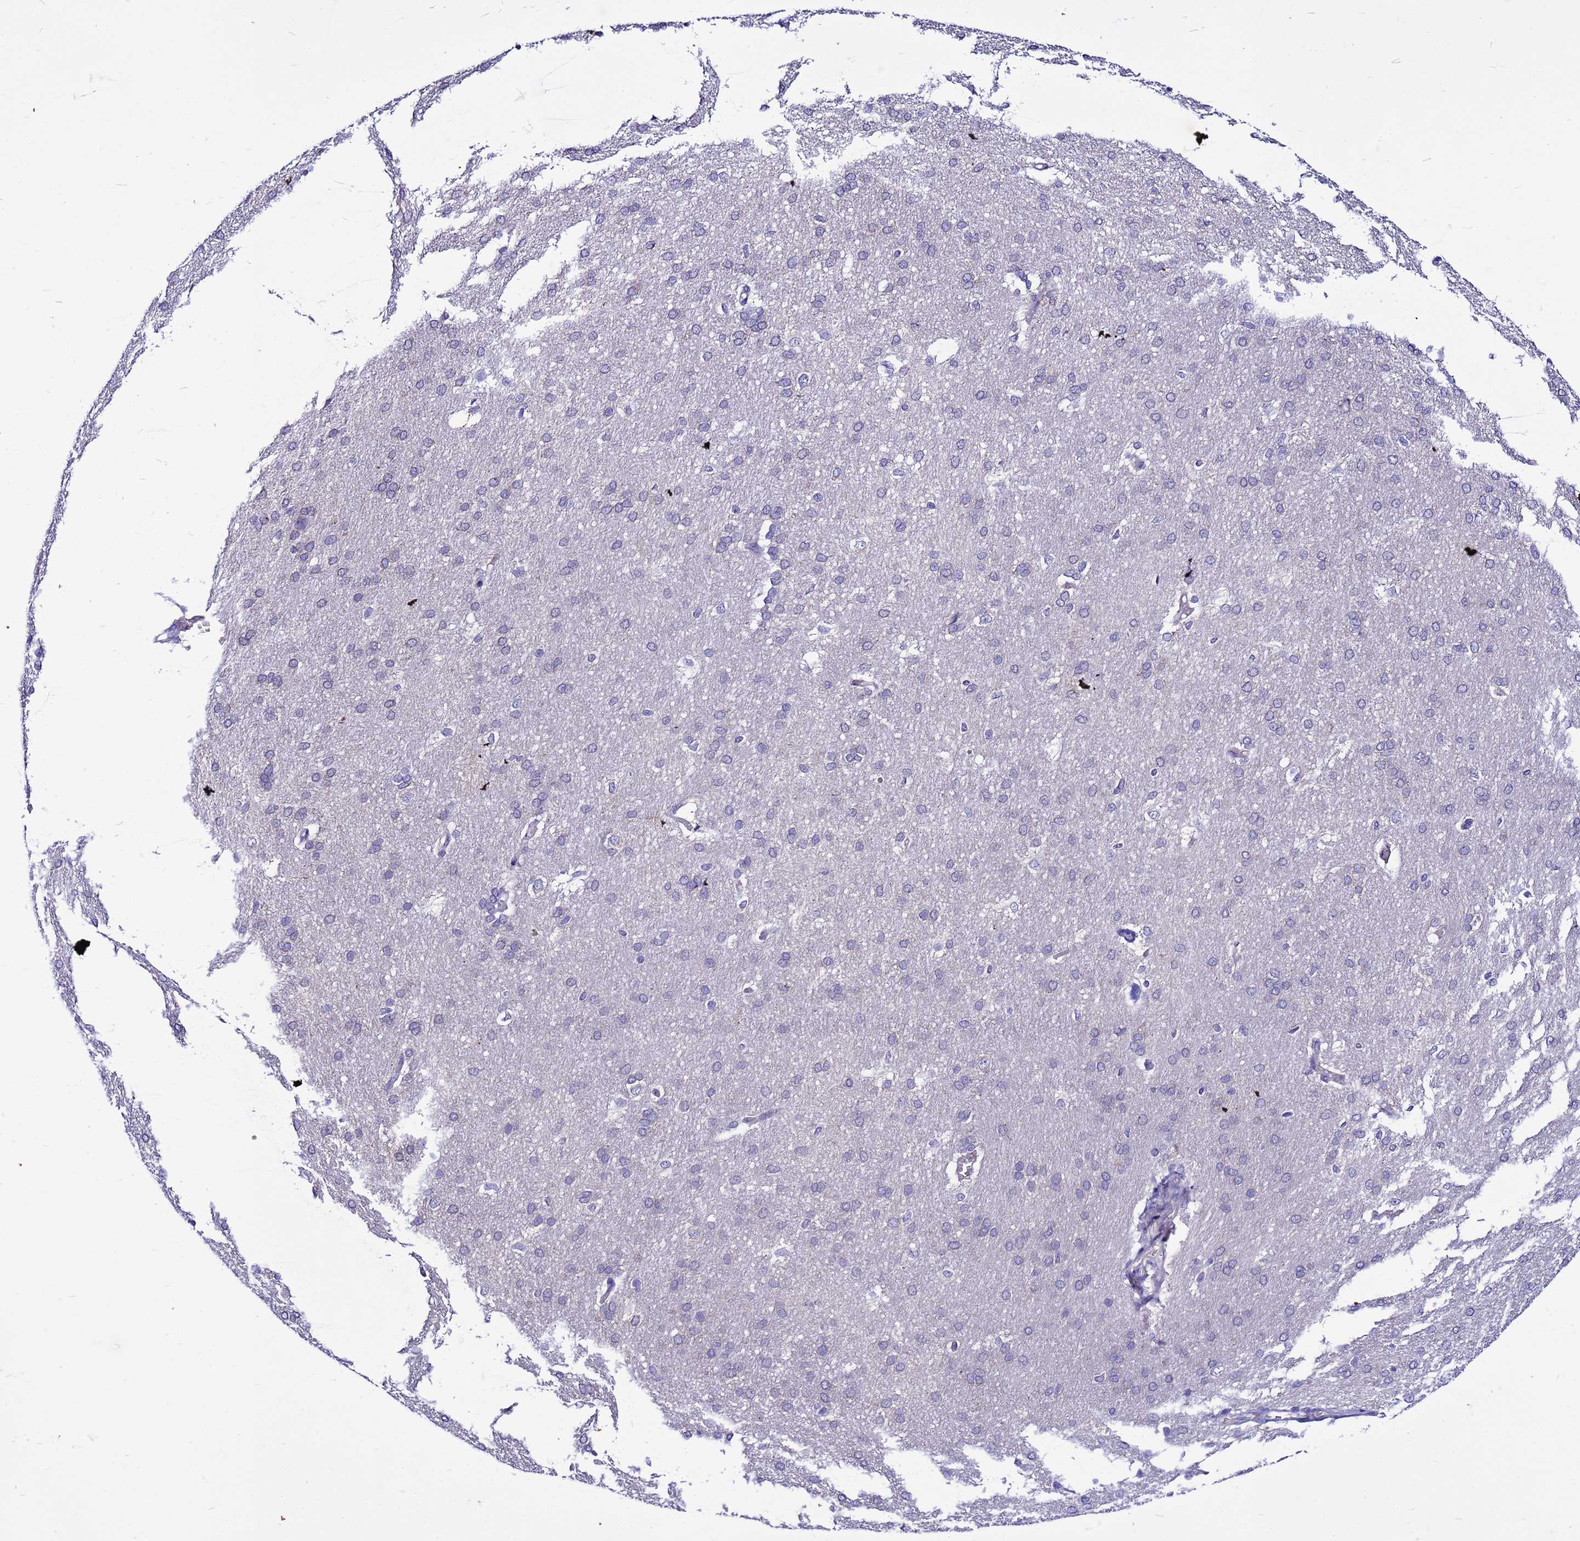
{"staining": {"intensity": "negative", "quantity": "none", "location": "none"}, "tissue": "cerebral cortex", "cell_type": "Endothelial cells", "image_type": "normal", "snomed": [{"axis": "morphology", "description": "Normal tissue, NOS"}, {"axis": "topography", "description": "Cerebral cortex"}], "caption": "Endothelial cells show no significant protein expression in benign cerebral cortex.", "gene": "PKD1", "patient": {"sex": "male", "age": 62}}